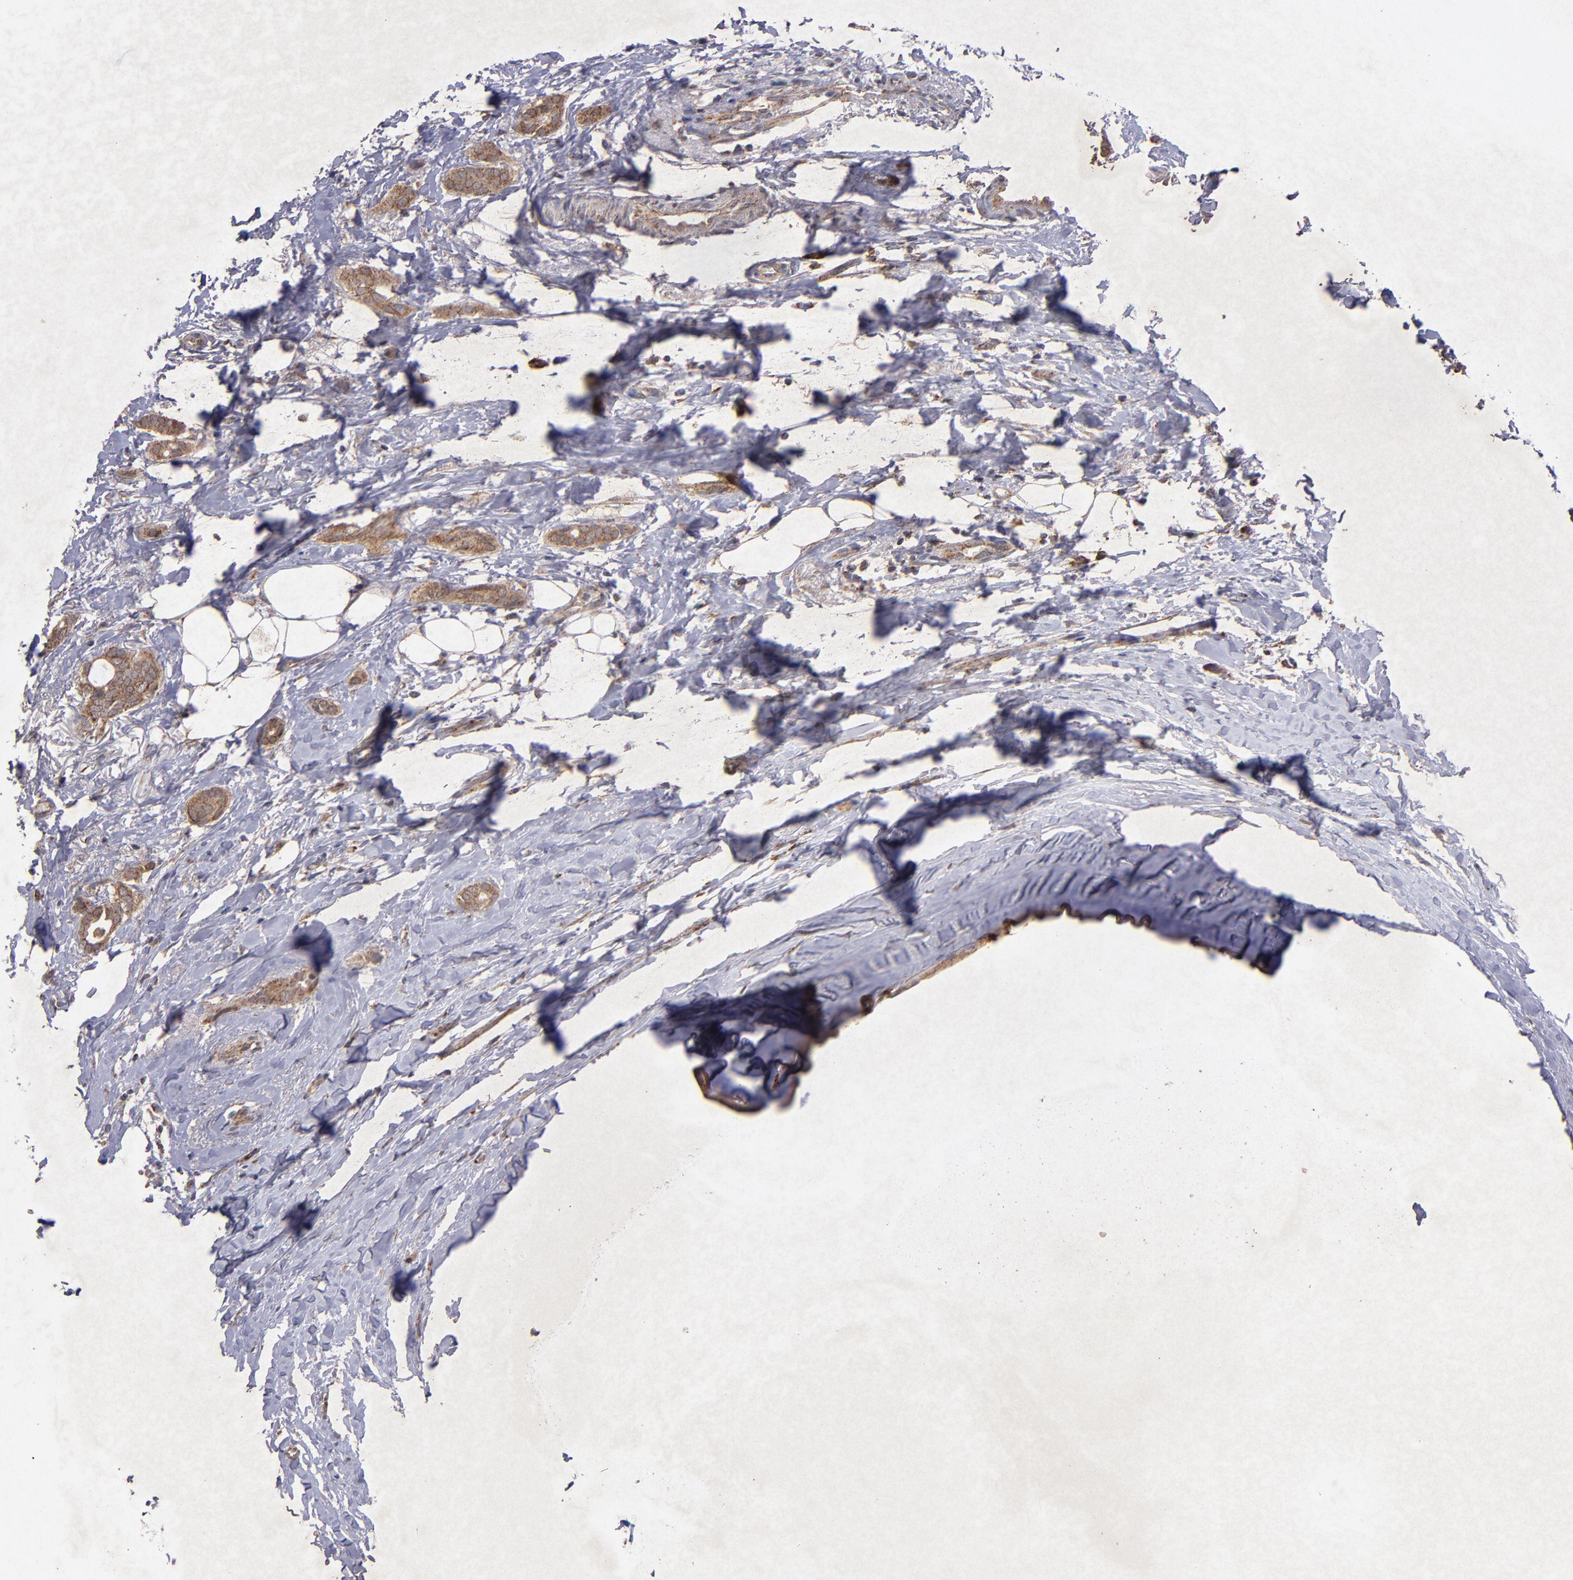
{"staining": {"intensity": "moderate", "quantity": ">75%", "location": "cytoplasmic/membranous"}, "tissue": "breast cancer", "cell_type": "Tumor cells", "image_type": "cancer", "snomed": [{"axis": "morphology", "description": "Duct carcinoma"}, {"axis": "topography", "description": "Breast"}], "caption": "A micrograph showing moderate cytoplasmic/membranous staining in approximately >75% of tumor cells in invasive ductal carcinoma (breast), as visualized by brown immunohistochemical staining.", "gene": "TIMM9", "patient": {"sex": "female", "age": 54}}